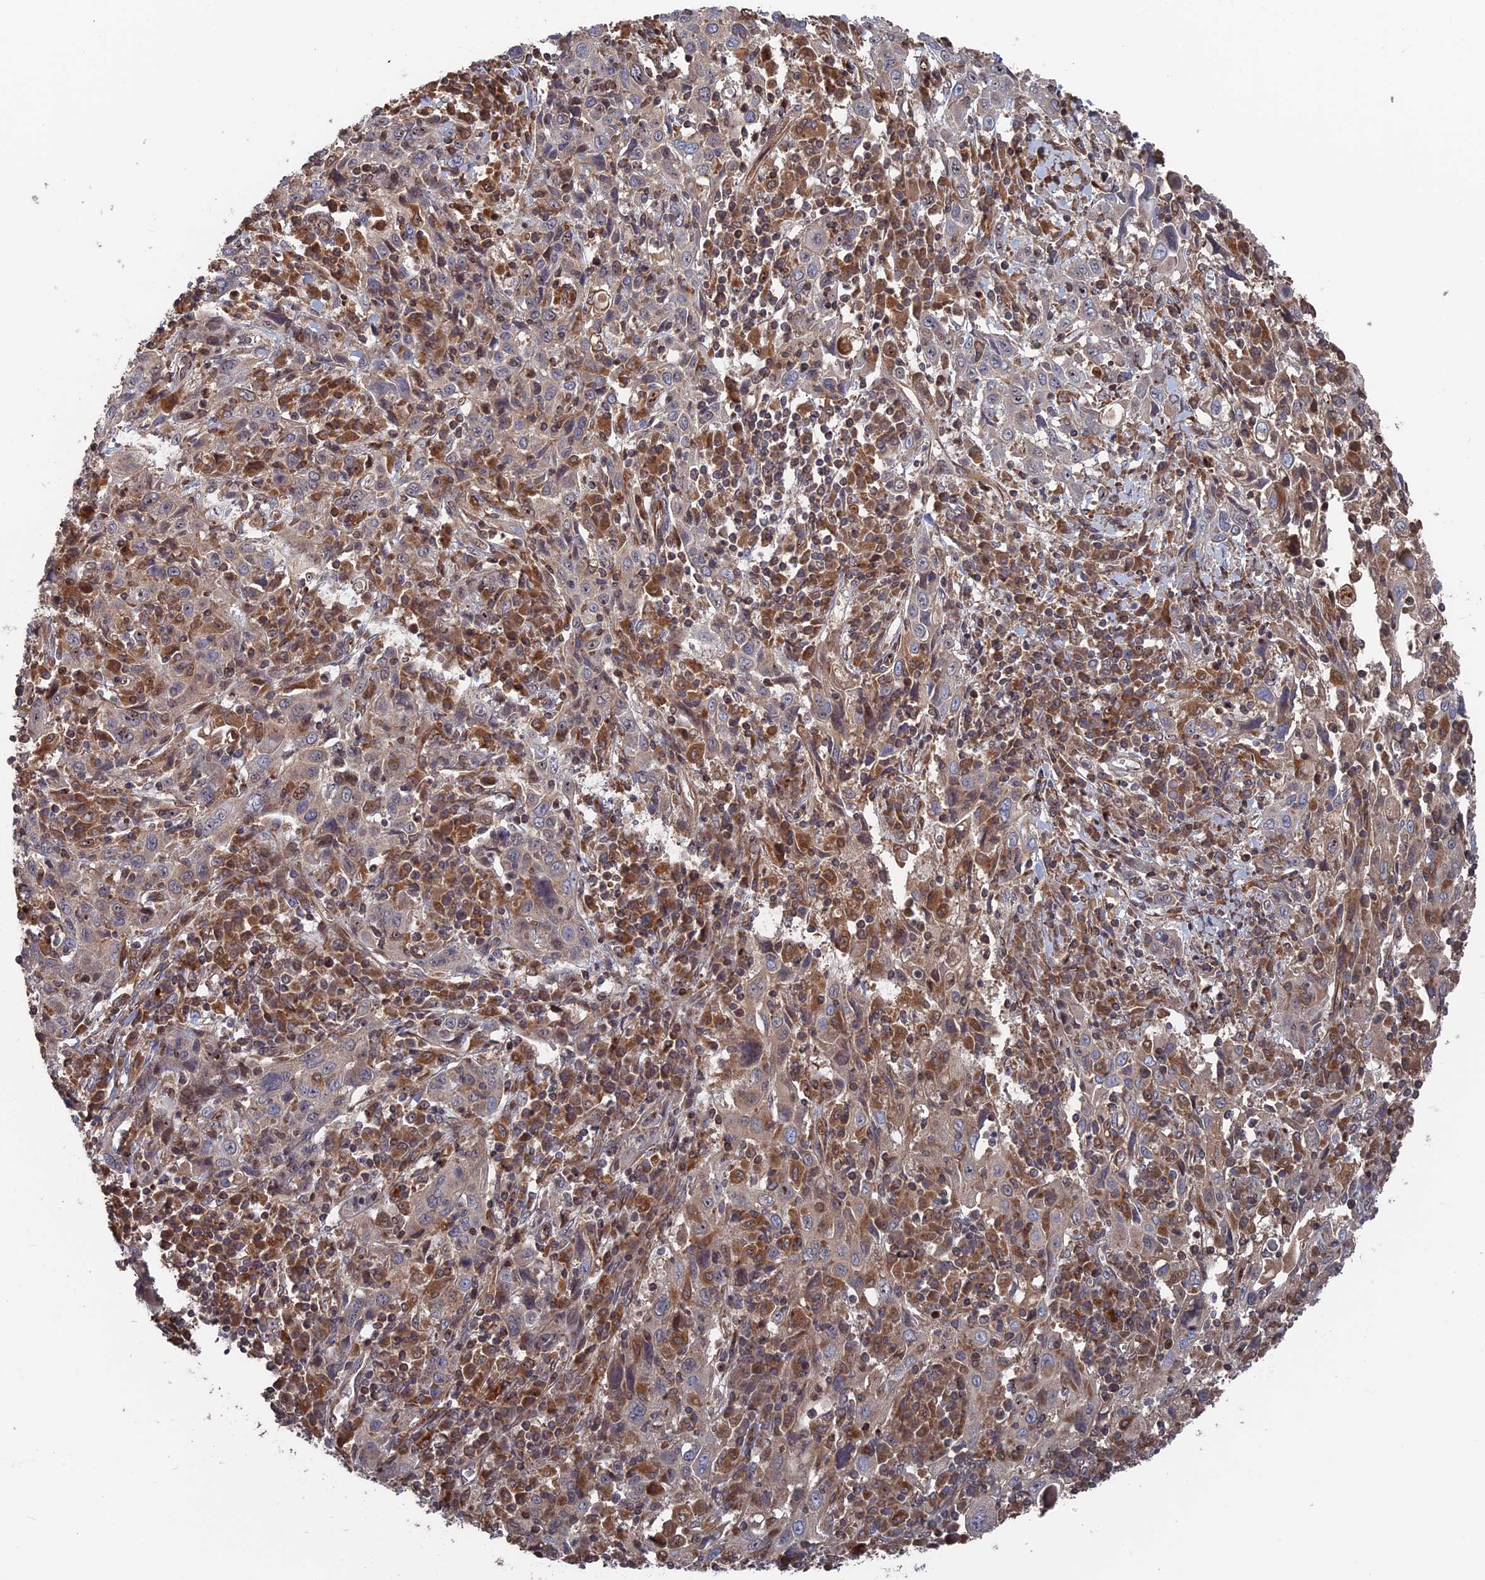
{"staining": {"intensity": "weak", "quantity": "<25%", "location": "cytoplasmic/membranous"}, "tissue": "cervical cancer", "cell_type": "Tumor cells", "image_type": "cancer", "snomed": [{"axis": "morphology", "description": "Squamous cell carcinoma, NOS"}, {"axis": "topography", "description": "Cervix"}], "caption": "Tumor cells show no significant expression in cervical cancer (squamous cell carcinoma).", "gene": "PLA2G15", "patient": {"sex": "female", "age": 46}}